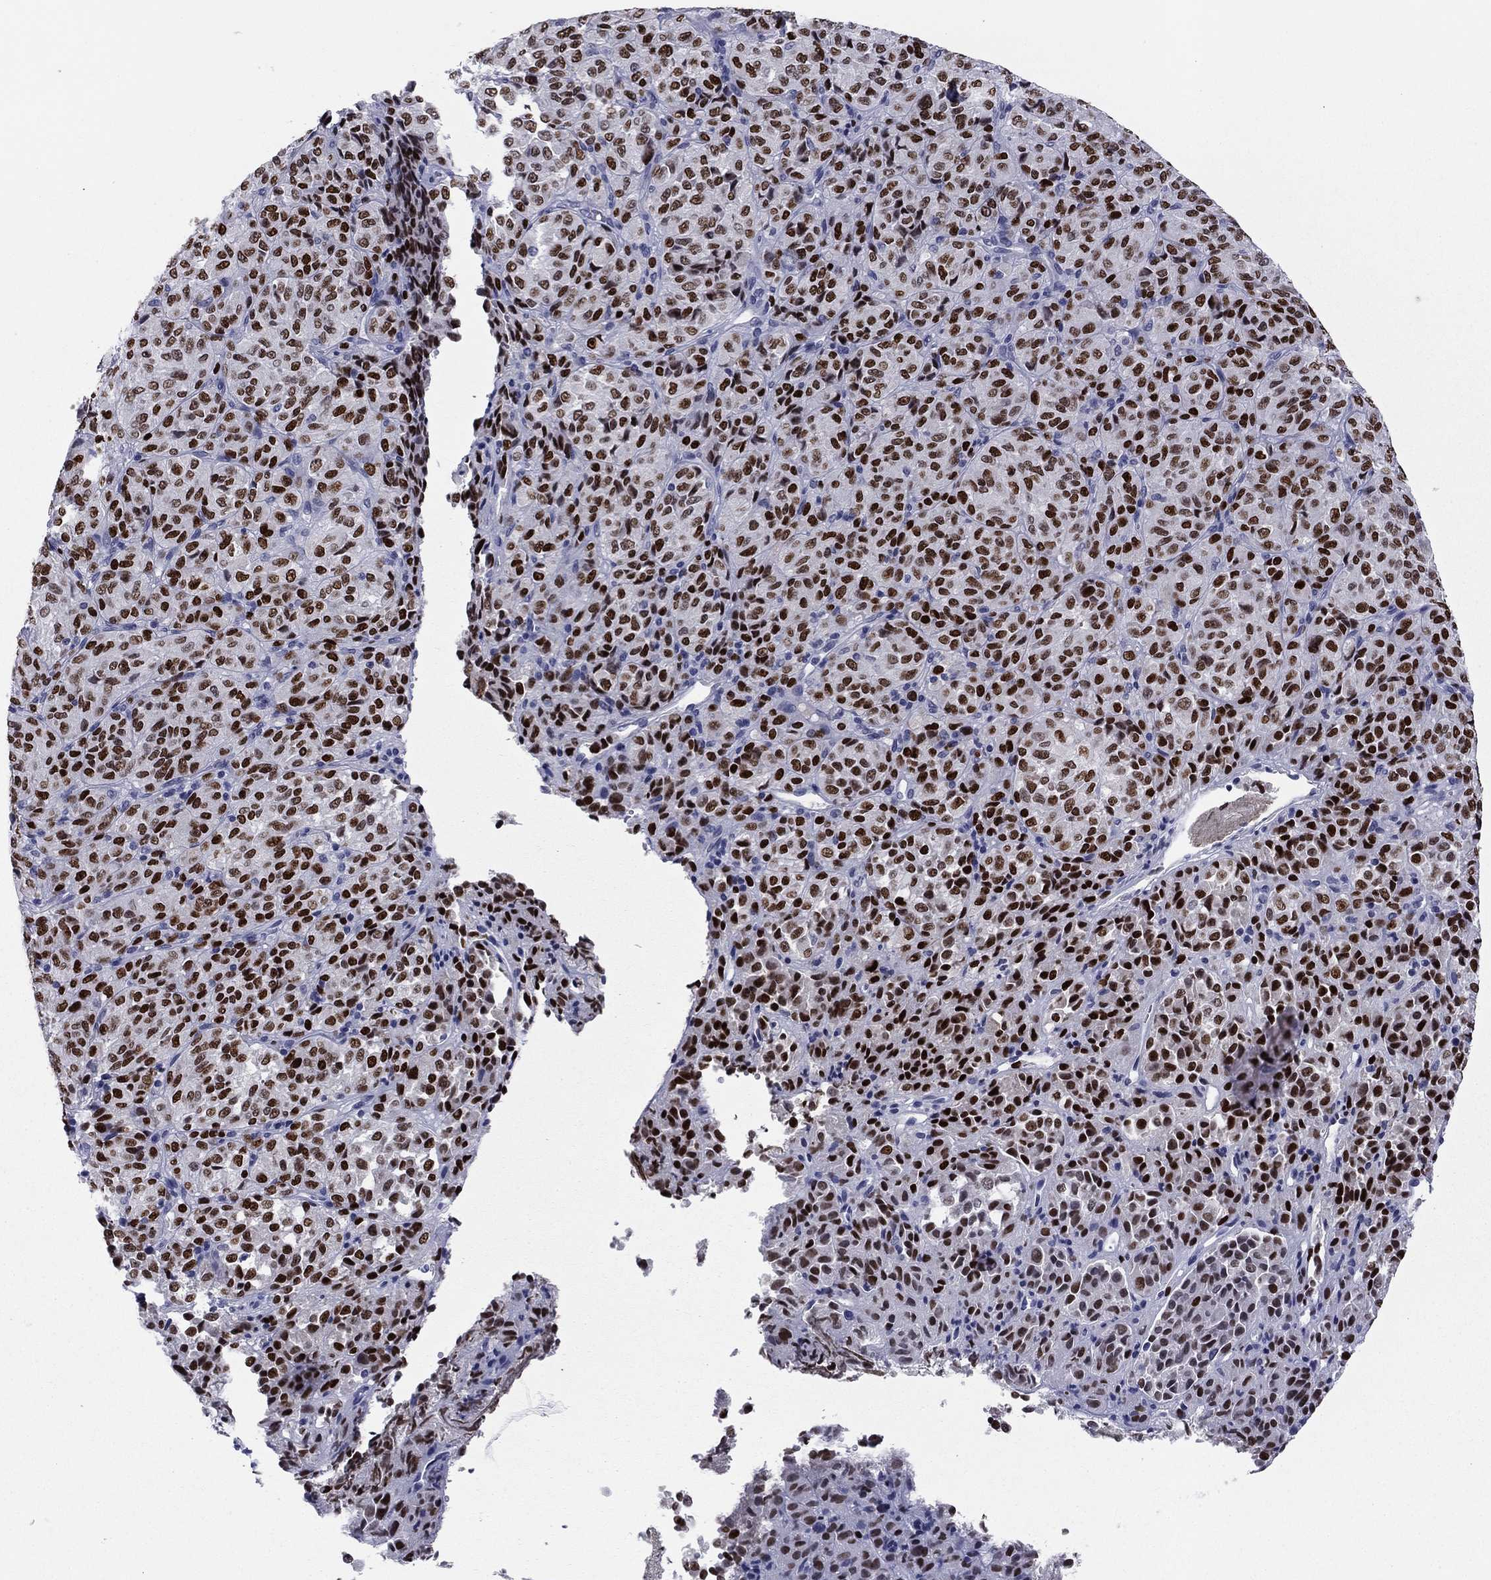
{"staining": {"intensity": "strong", "quantity": ">75%", "location": "nuclear"}, "tissue": "melanoma", "cell_type": "Tumor cells", "image_type": "cancer", "snomed": [{"axis": "morphology", "description": "Malignant melanoma, Metastatic site"}, {"axis": "topography", "description": "Brain"}], "caption": "Immunohistochemistry (IHC) (DAB (3,3'-diaminobenzidine)) staining of human melanoma demonstrates strong nuclear protein staining in approximately >75% of tumor cells.", "gene": "TFAP2B", "patient": {"sex": "female", "age": 56}}